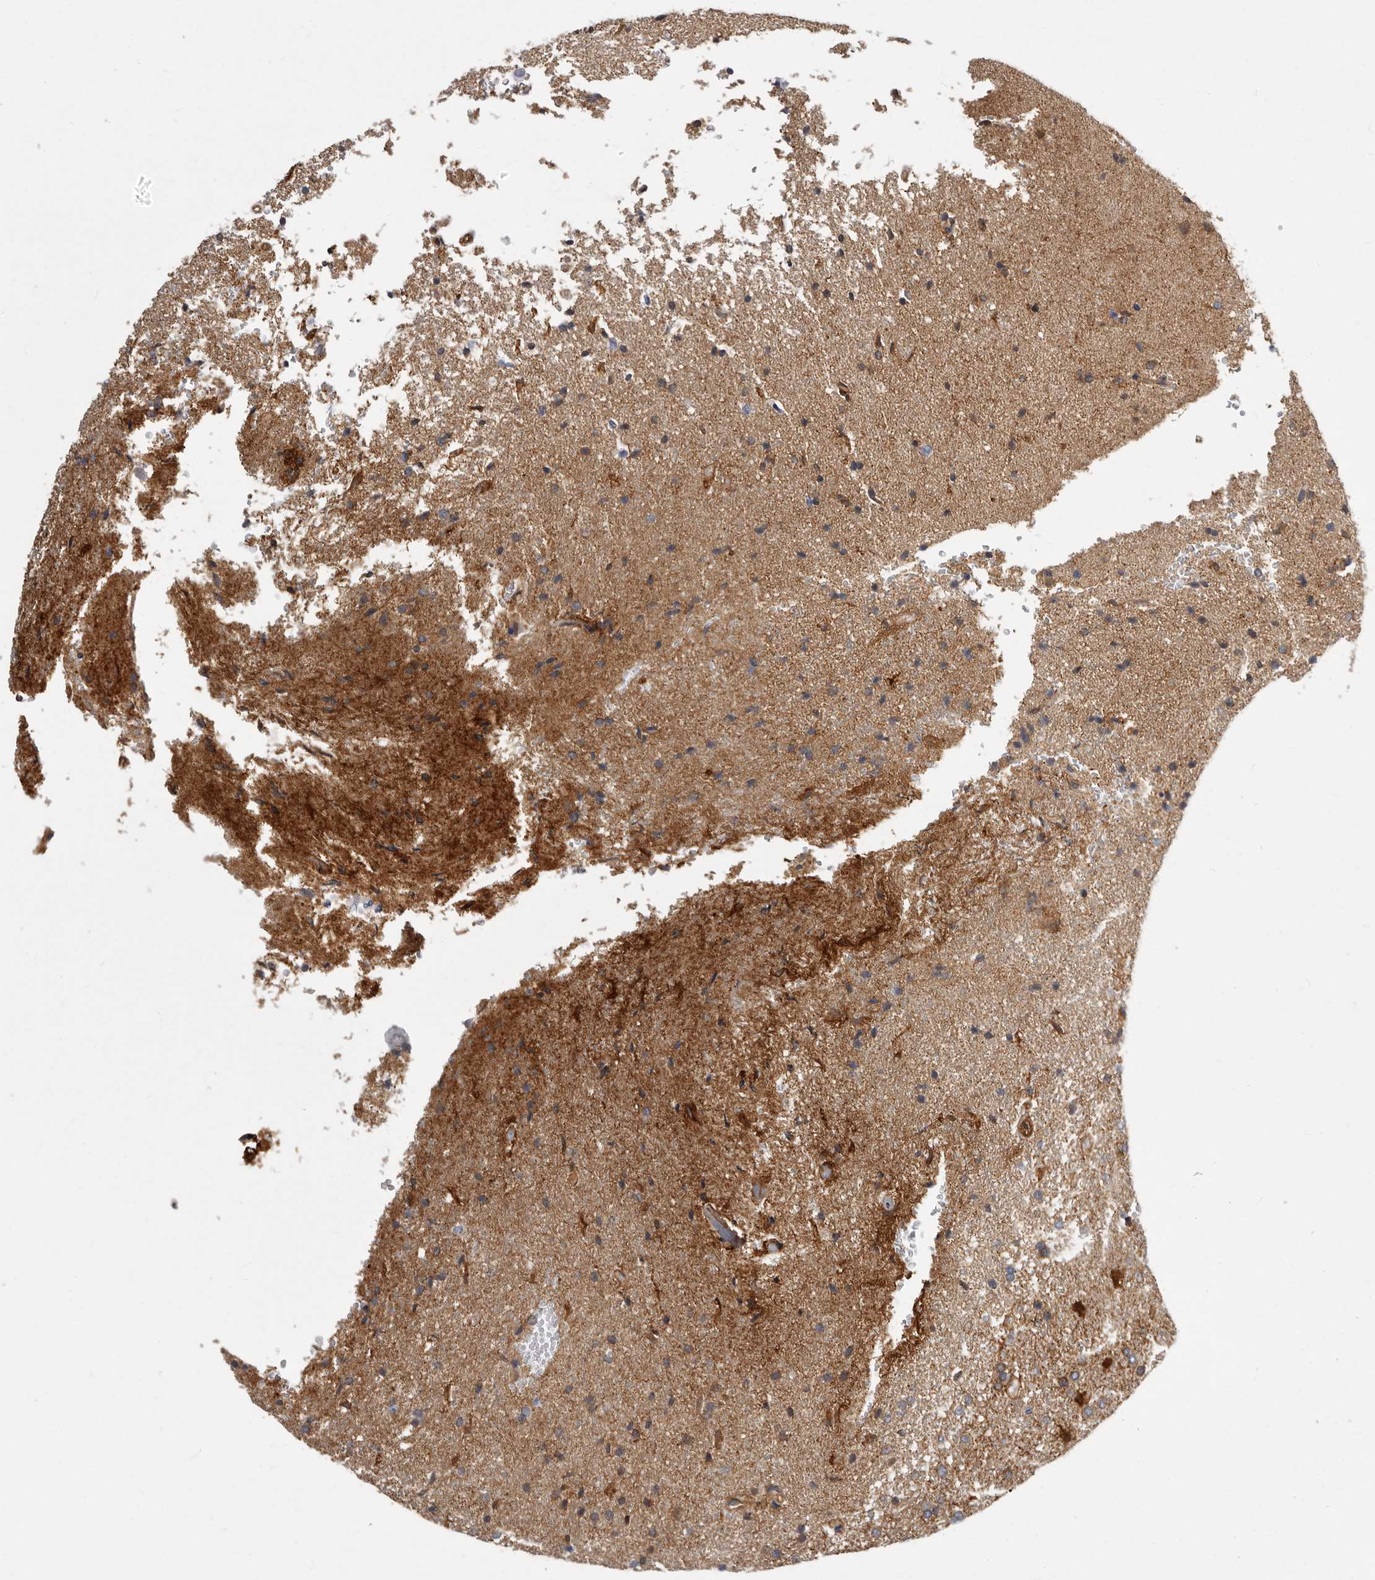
{"staining": {"intensity": "moderate", "quantity": "<25%", "location": "cytoplasmic/membranous"}, "tissue": "glioma", "cell_type": "Tumor cells", "image_type": "cancer", "snomed": [{"axis": "morphology", "description": "Glioma, malignant, High grade"}, {"axis": "topography", "description": "Brain"}], "caption": "High-magnification brightfield microscopy of glioma stained with DAB (brown) and counterstained with hematoxylin (blue). tumor cells exhibit moderate cytoplasmic/membranous staining is identified in approximately<25% of cells.", "gene": "ENAH", "patient": {"sex": "male", "age": 72}}